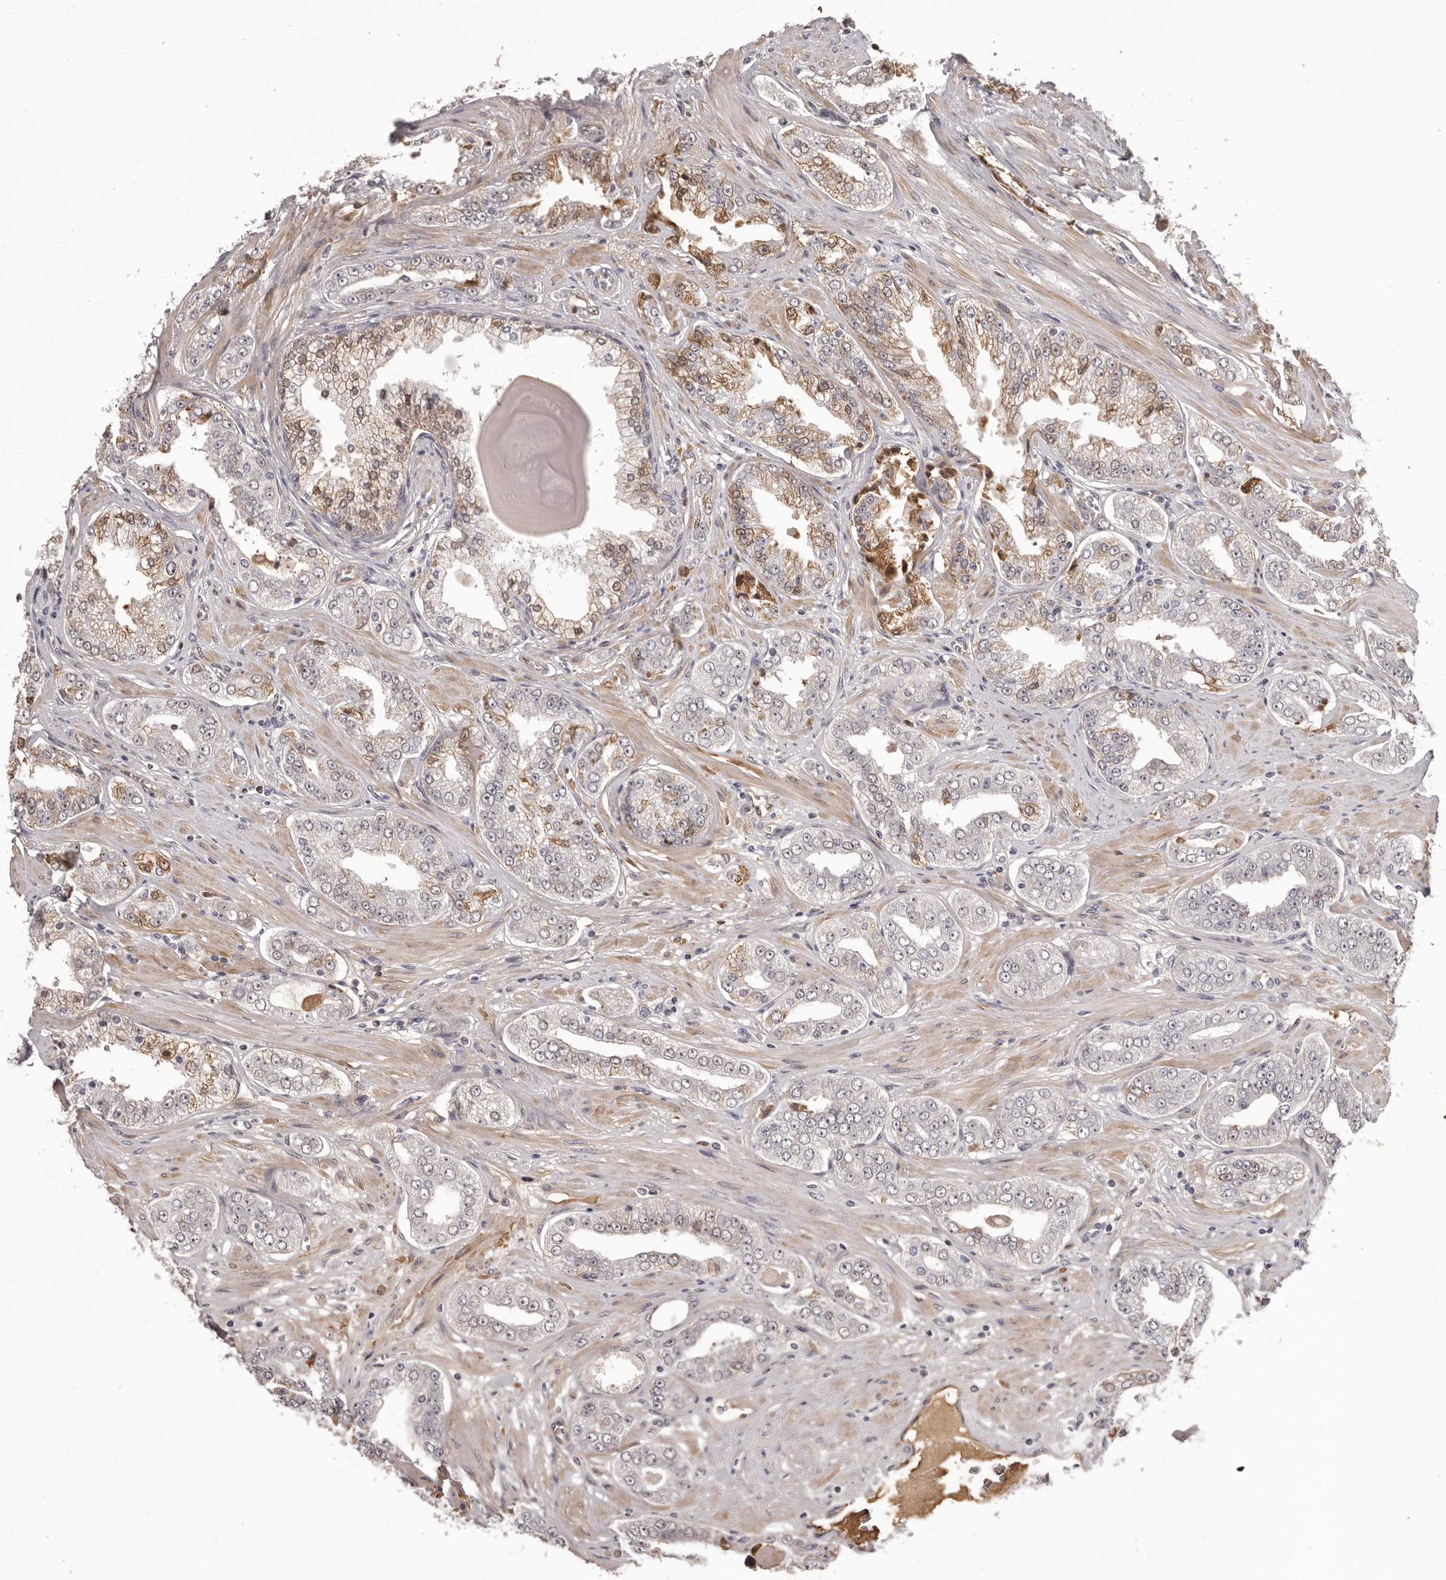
{"staining": {"intensity": "moderate", "quantity": "<25%", "location": "cytoplasmic/membranous"}, "tissue": "prostate cancer", "cell_type": "Tumor cells", "image_type": "cancer", "snomed": [{"axis": "morphology", "description": "Adenocarcinoma, High grade"}, {"axis": "topography", "description": "Prostate"}], "caption": "Human adenocarcinoma (high-grade) (prostate) stained with a brown dye reveals moderate cytoplasmic/membranous positive positivity in approximately <25% of tumor cells.", "gene": "OTUD3", "patient": {"sex": "male", "age": 71}}